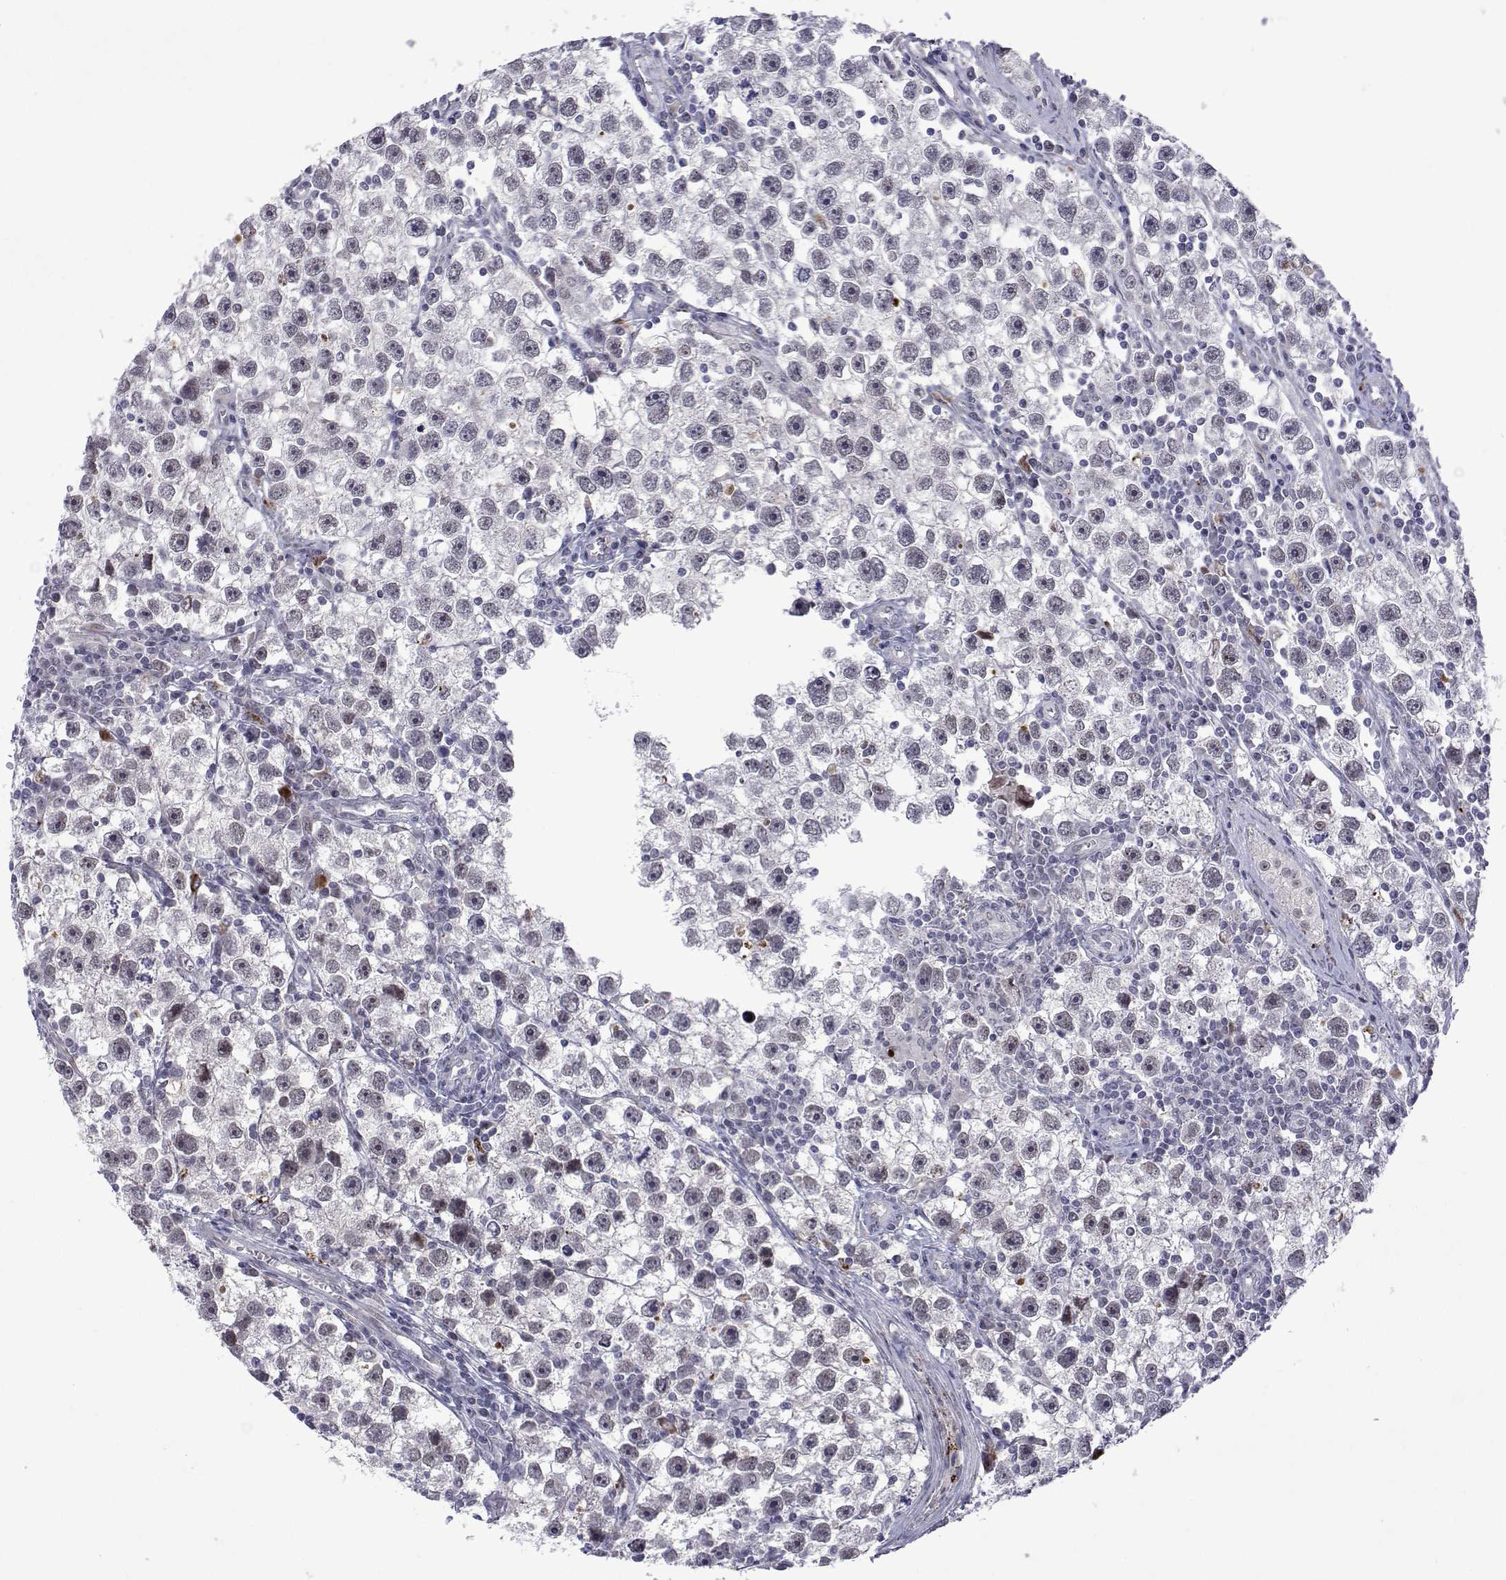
{"staining": {"intensity": "negative", "quantity": "none", "location": "none"}, "tissue": "testis cancer", "cell_type": "Tumor cells", "image_type": "cancer", "snomed": [{"axis": "morphology", "description": "Seminoma, NOS"}, {"axis": "topography", "description": "Testis"}], "caption": "DAB (3,3'-diaminobenzidine) immunohistochemical staining of seminoma (testis) shows no significant positivity in tumor cells.", "gene": "EFCAB3", "patient": {"sex": "male", "age": 30}}